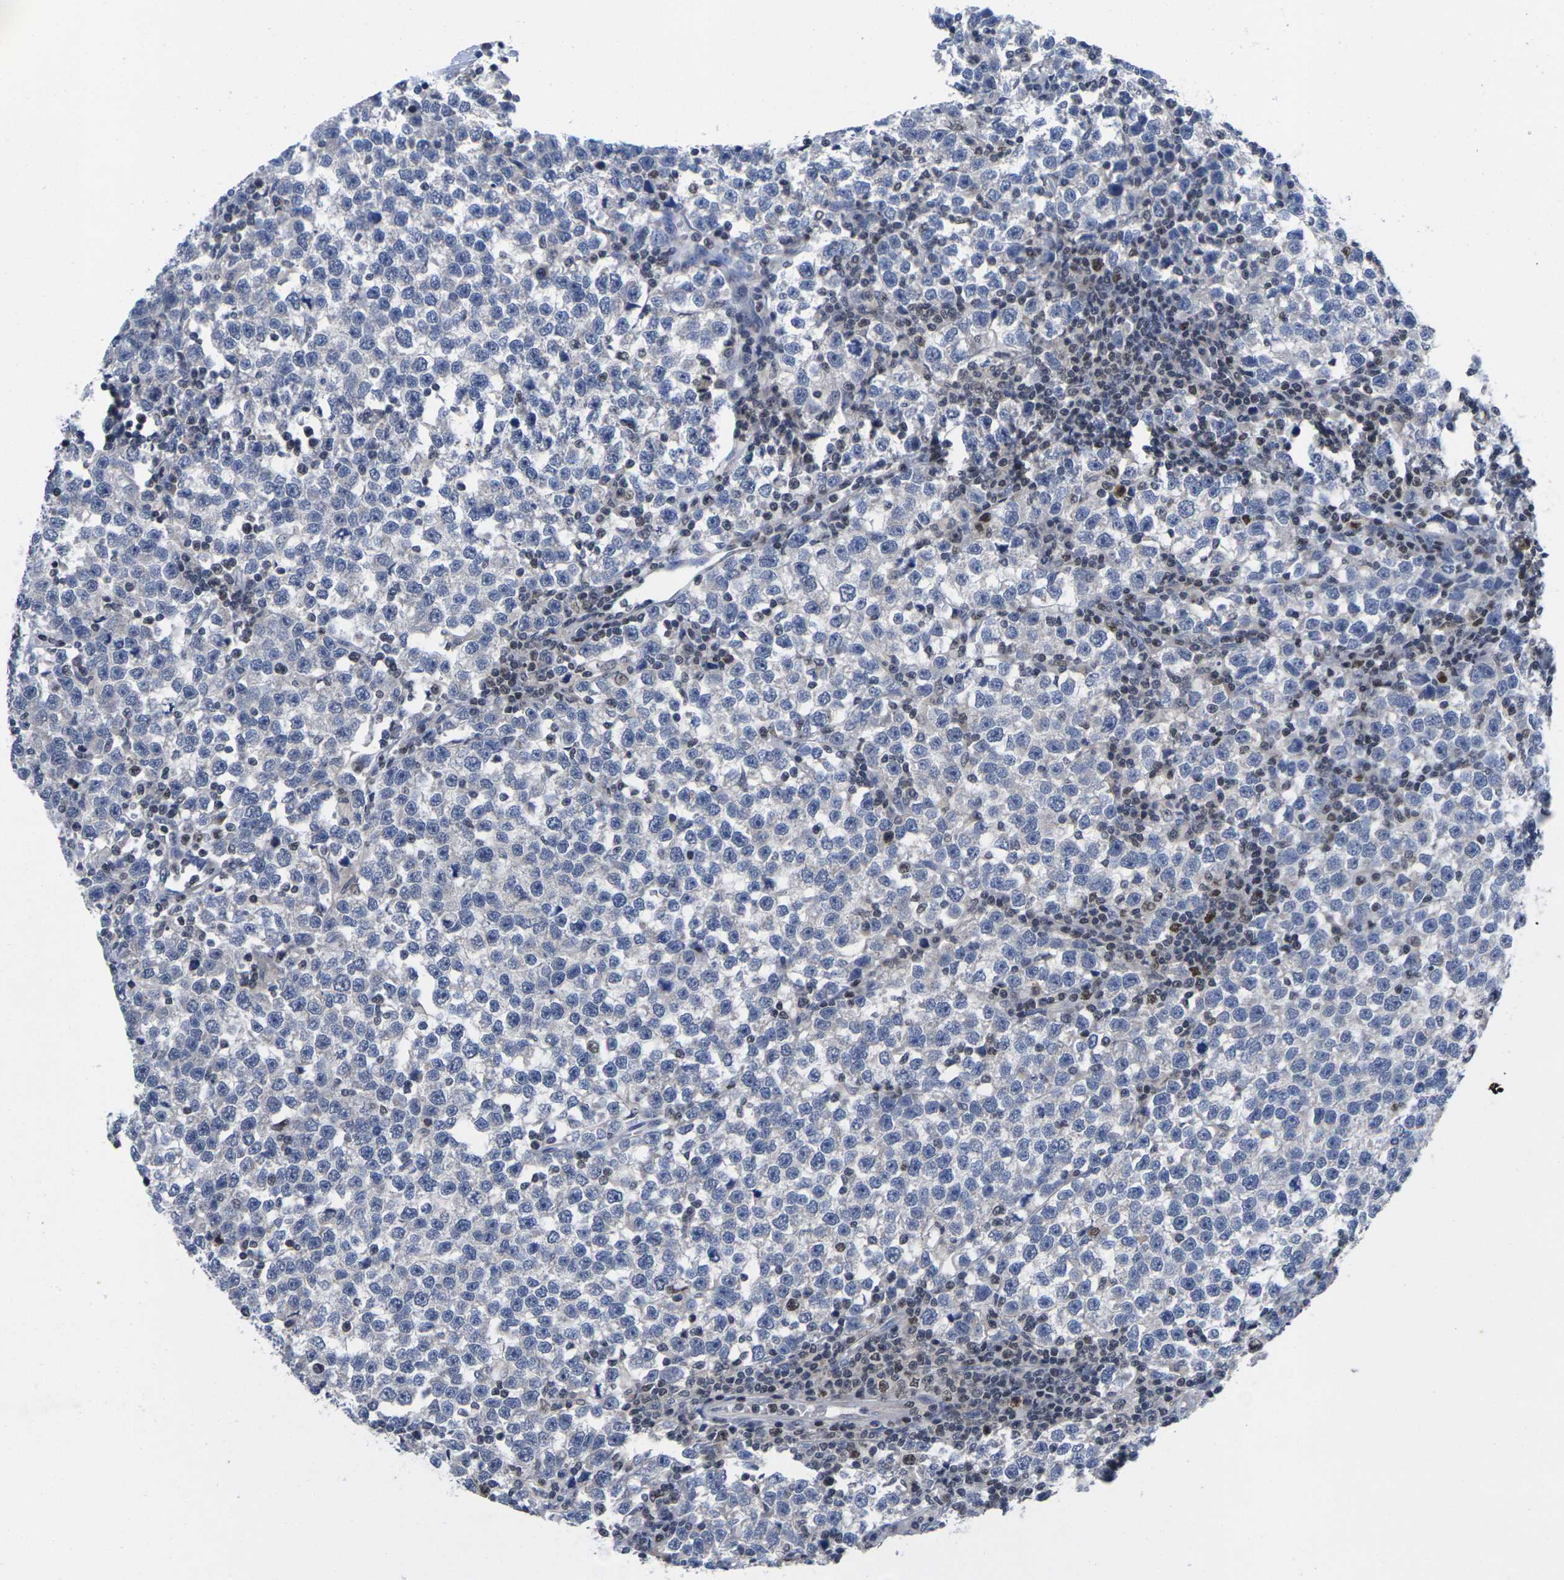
{"staining": {"intensity": "negative", "quantity": "none", "location": "none"}, "tissue": "testis cancer", "cell_type": "Tumor cells", "image_type": "cancer", "snomed": [{"axis": "morphology", "description": "Seminoma, NOS"}, {"axis": "topography", "description": "Testis"}], "caption": "Protein analysis of seminoma (testis) displays no significant expression in tumor cells. (Brightfield microscopy of DAB immunohistochemistry at high magnification).", "gene": "IKZF1", "patient": {"sex": "male", "age": 43}}